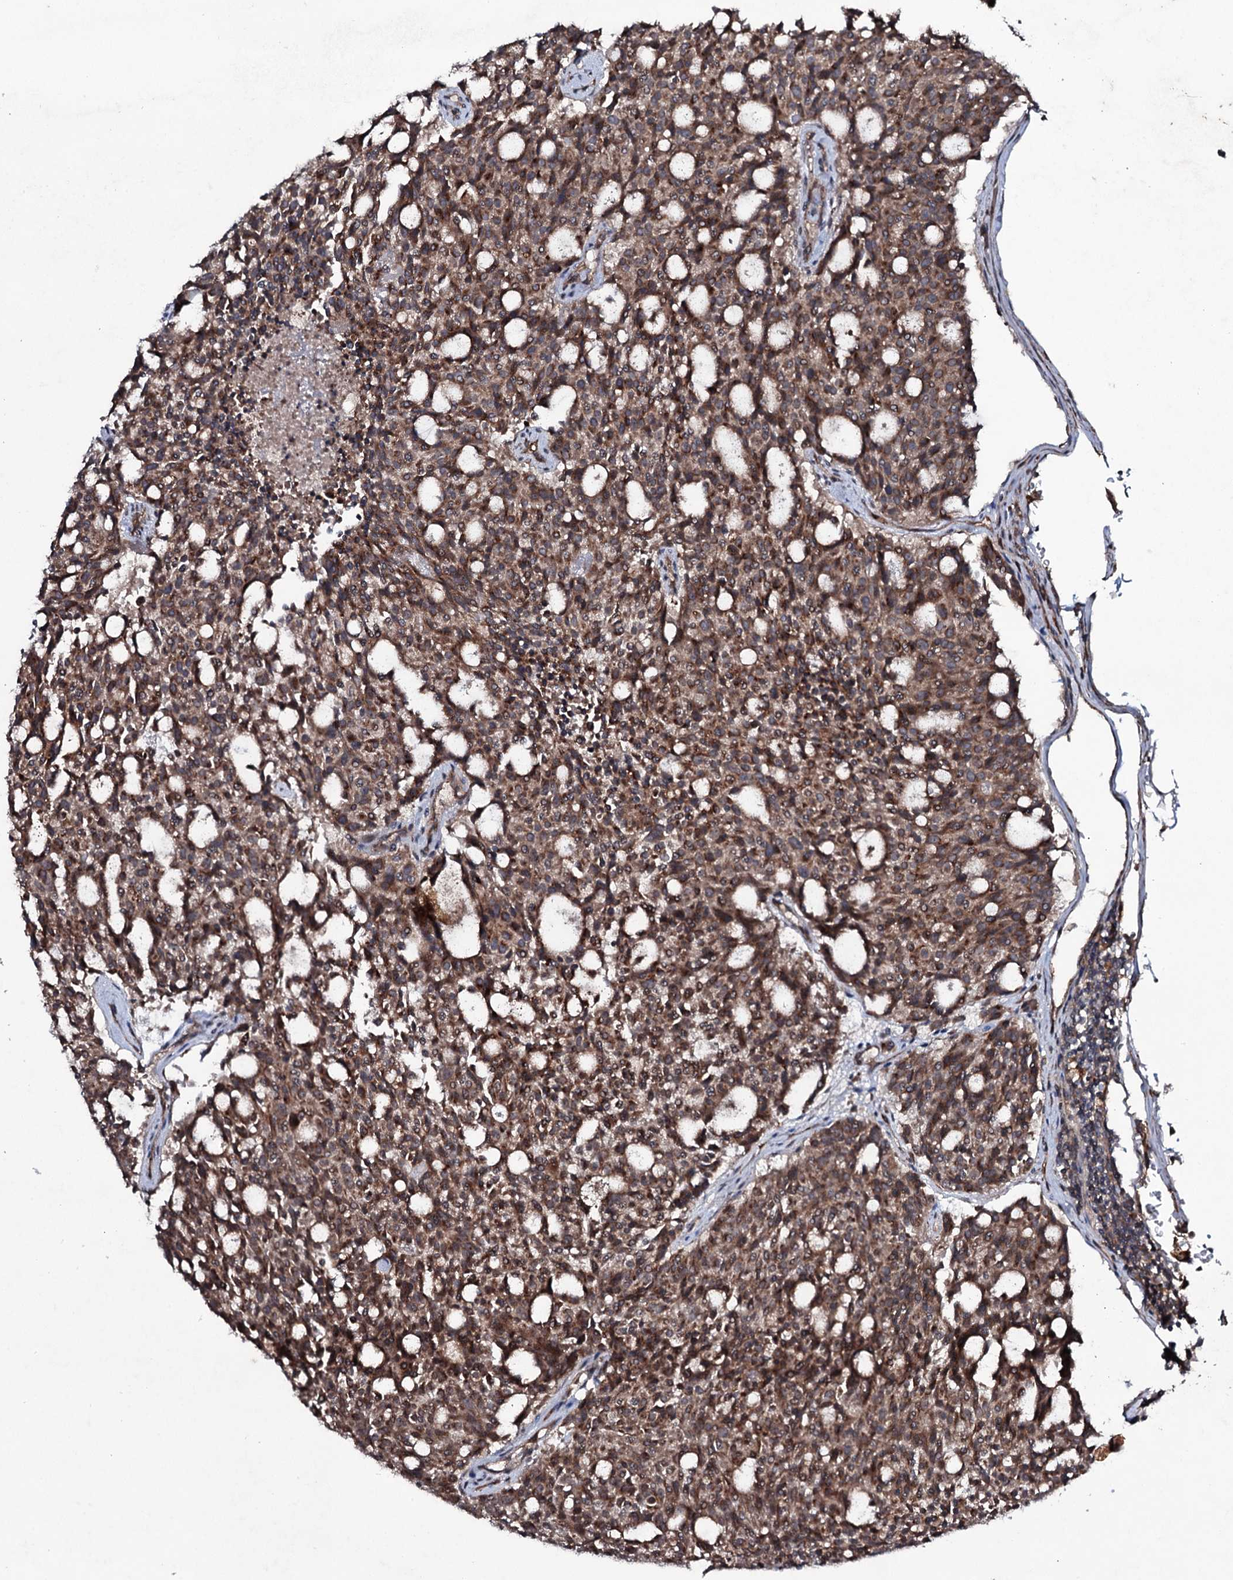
{"staining": {"intensity": "moderate", "quantity": ">75%", "location": "cytoplasmic/membranous"}, "tissue": "carcinoid", "cell_type": "Tumor cells", "image_type": "cancer", "snomed": [{"axis": "morphology", "description": "Carcinoid, malignant, NOS"}, {"axis": "topography", "description": "Pancreas"}], "caption": "Malignant carcinoid stained with DAB (3,3'-diaminobenzidine) immunohistochemistry (IHC) demonstrates medium levels of moderate cytoplasmic/membranous expression in about >75% of tumor cells.", "gene": "SNAP23", "patient": {"sex": "female", "age": 54}}